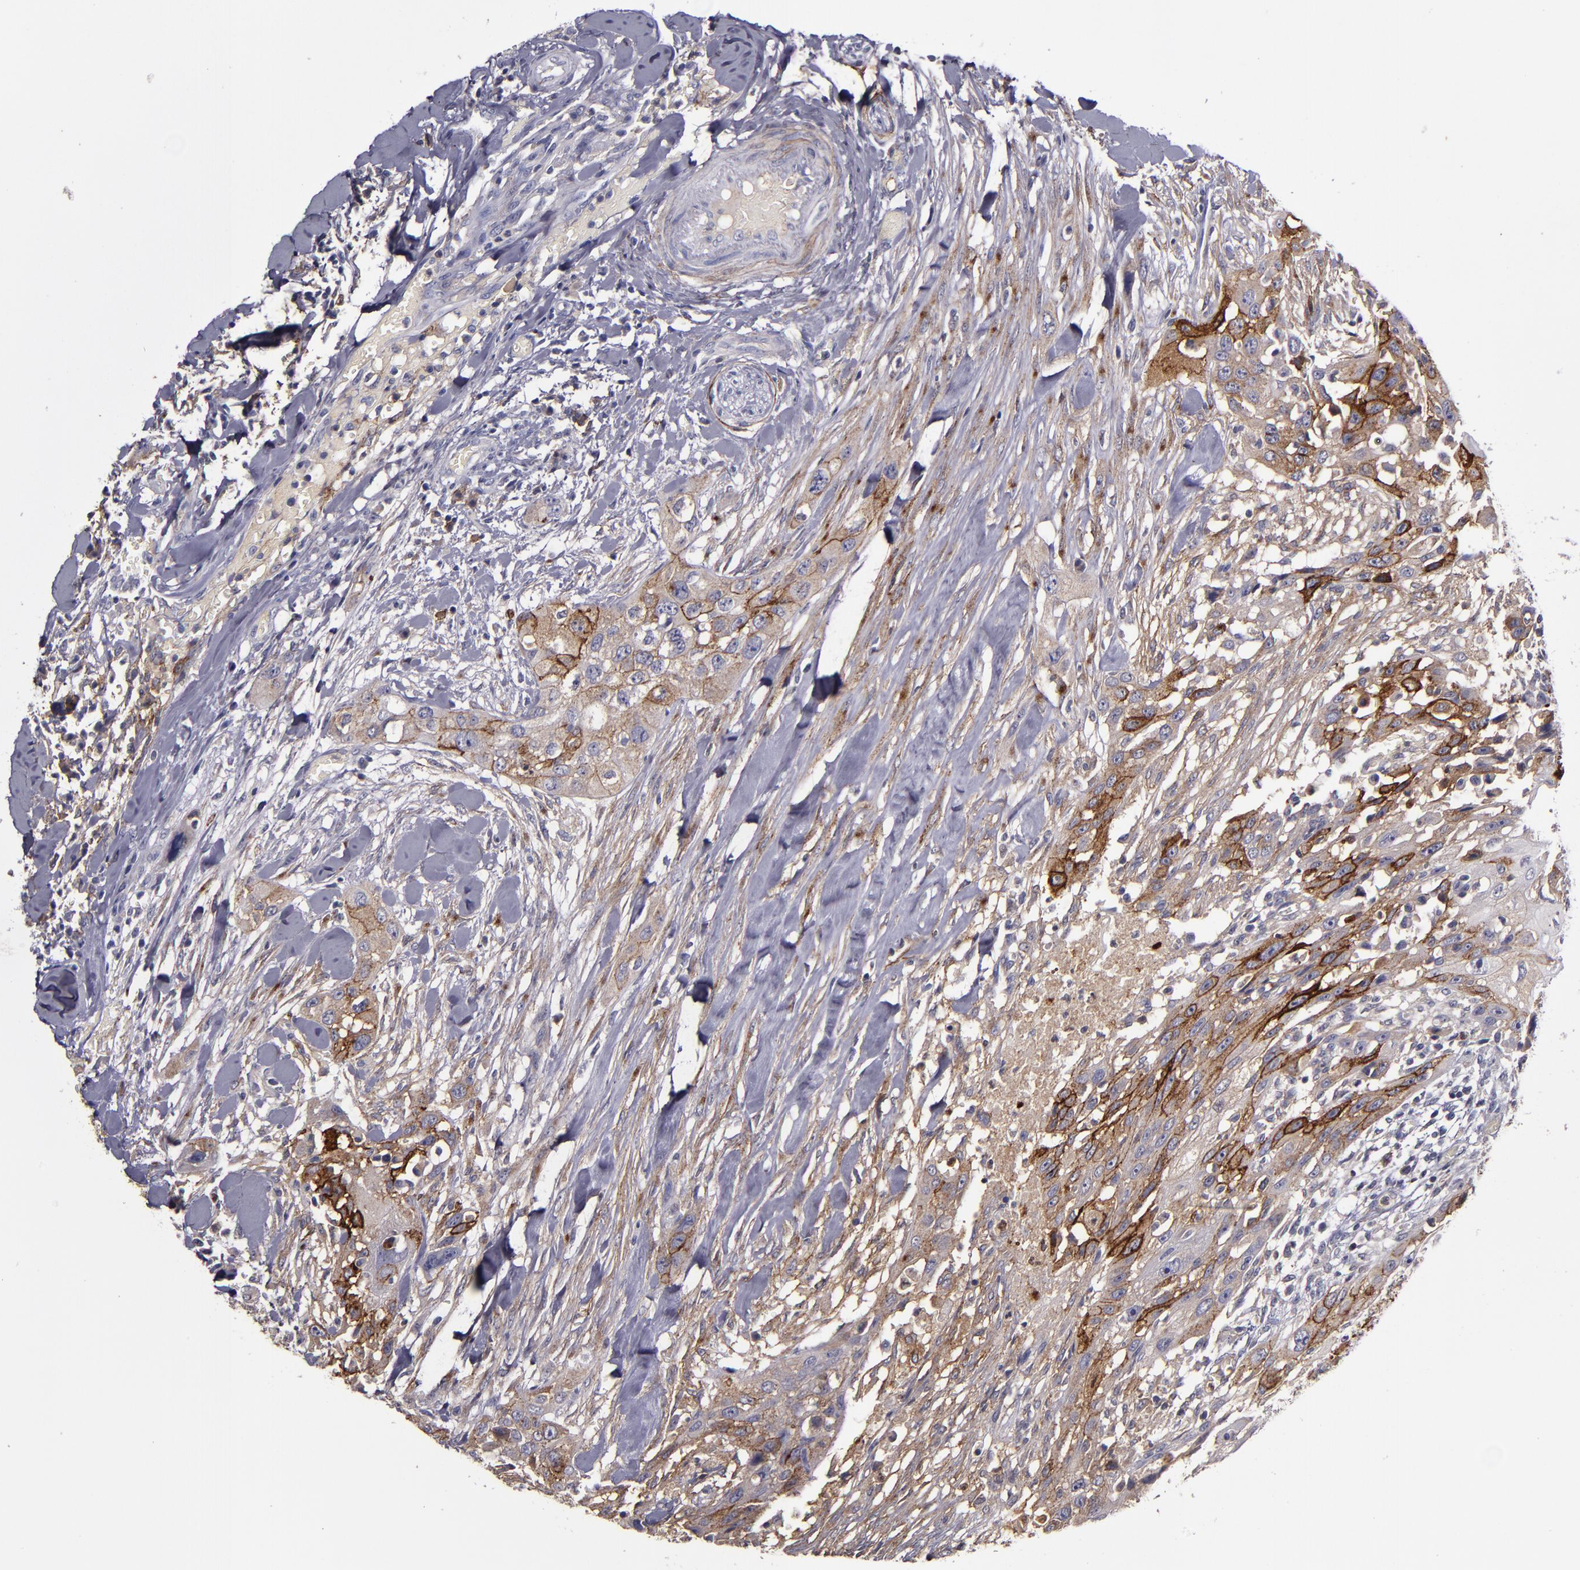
{"staining": {"intensity": "moderate", "quantity": "25%-75%", "location": "cytoplasmic/membranous"}, "tissue": "head and neck cancer", "cell_type": "Tumor cells", "image_type": "cancer", "snomed": [{"axis": "morphology", "description": "Neoplasm, malignant, NOS"}, {"axis": "topography", "description": "Salivary gland"}, {"axis": "topography", "description": "Head-Neck"}], "caption": "The micrograph displays staining of malignant neoplasm (head and neck), revealing moderate cytoplasmic/membranous protein positivity (brown color) within tumor cells. The staining was performed using DAB (3,3'-diaminobenzidine) to visualize the protein expression in brown, while the nuclei were stained in blue with hematoxylin (Magnification: 20x).", "gene": "MFGE8", "patient": {"sex": "male", "age": 43}}